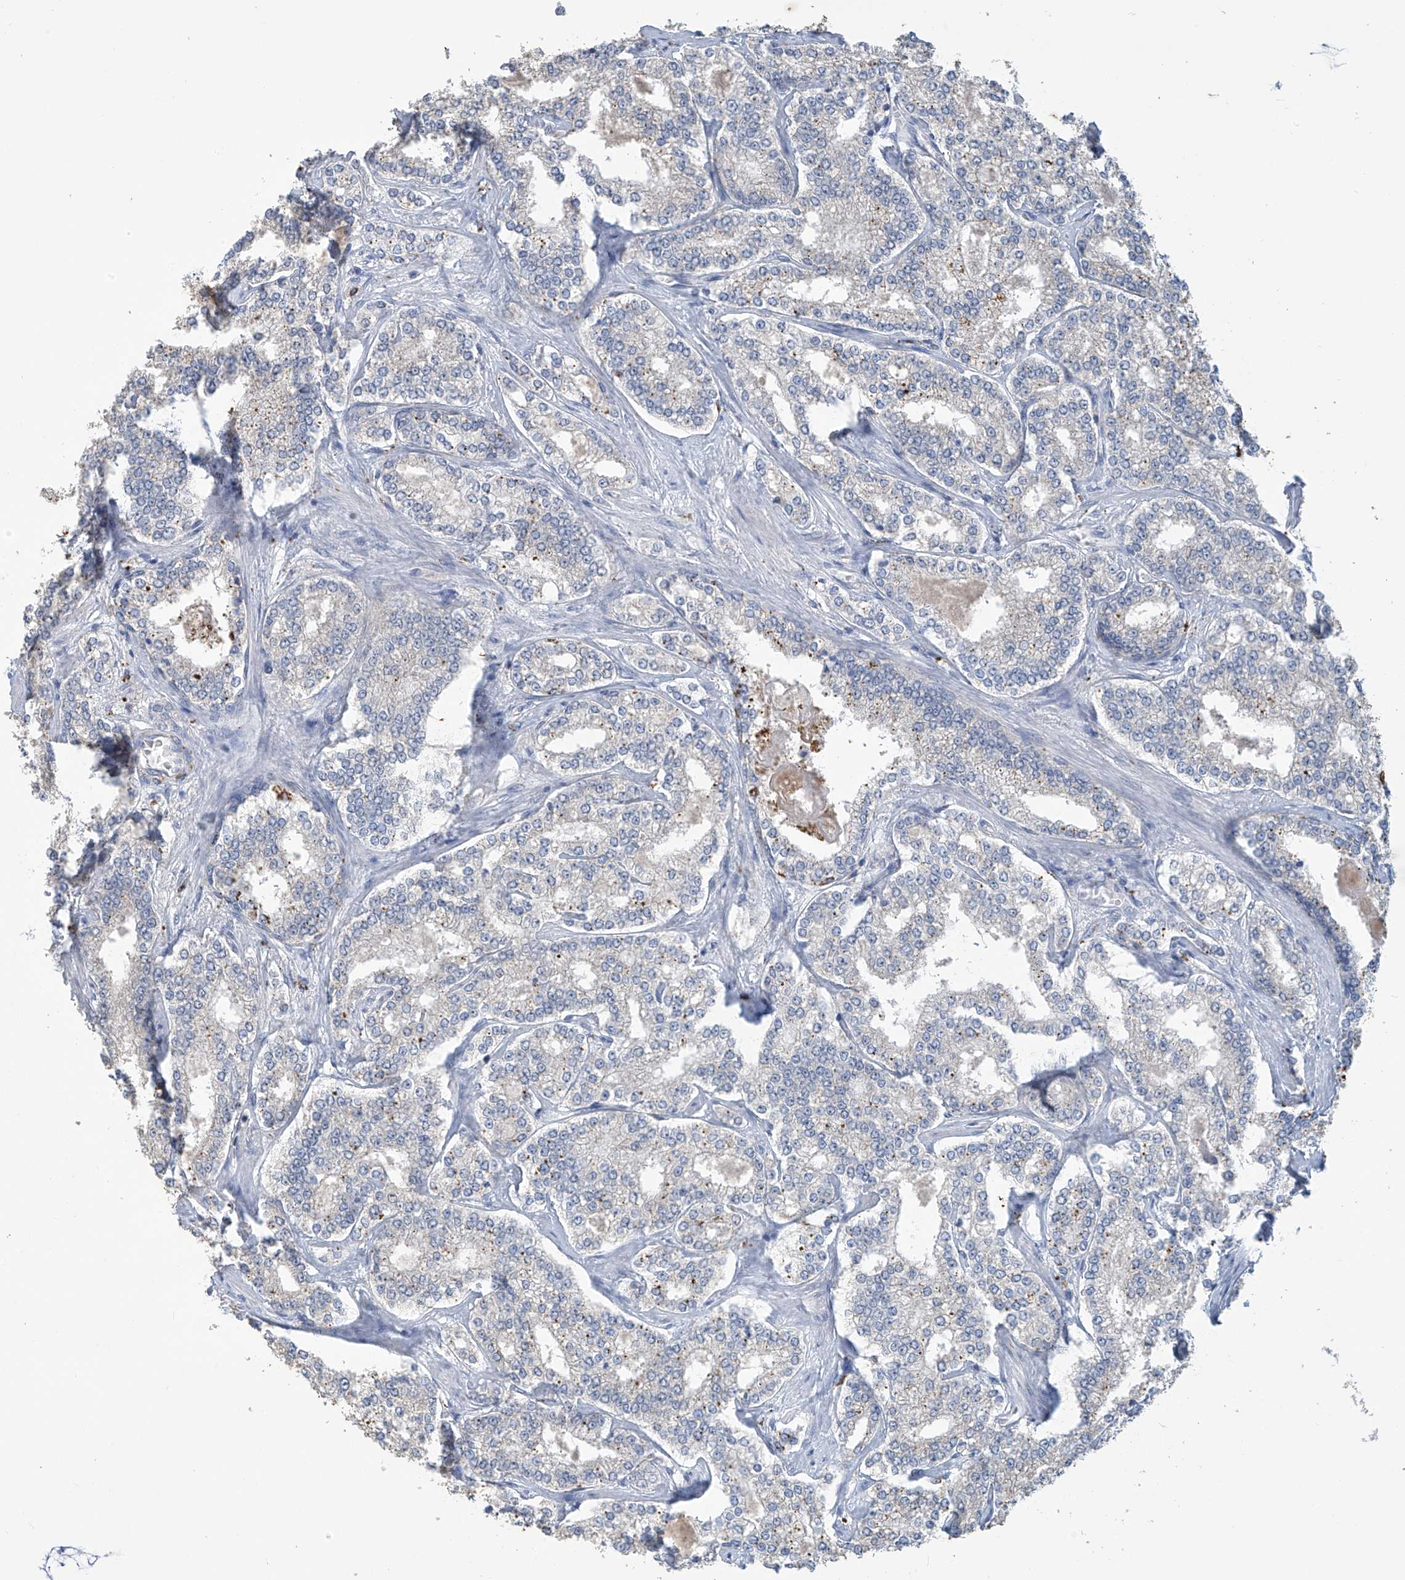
{"staining": {"intensity": "negative", "quantity": "none", "location": "none"}, "tissue": "prostate cancer", "cell_type": "Tumor cells", "image_type": "cancer", "snomed": [{"axis": "morphology", "description": "Normal tissue, NOS"}, {"axis": "morphology", "description": "Adenocarcinoma, High grade"}, {"axis": "topography", "description": "Prostate"}], "caption": "This is an immunohistochemistry photomicrograph of prostate high-grade adenocarcinoma. There is no expression in tumor cells.", "gene": "OGT", "patient": {"sex": "male", "age": 83}}